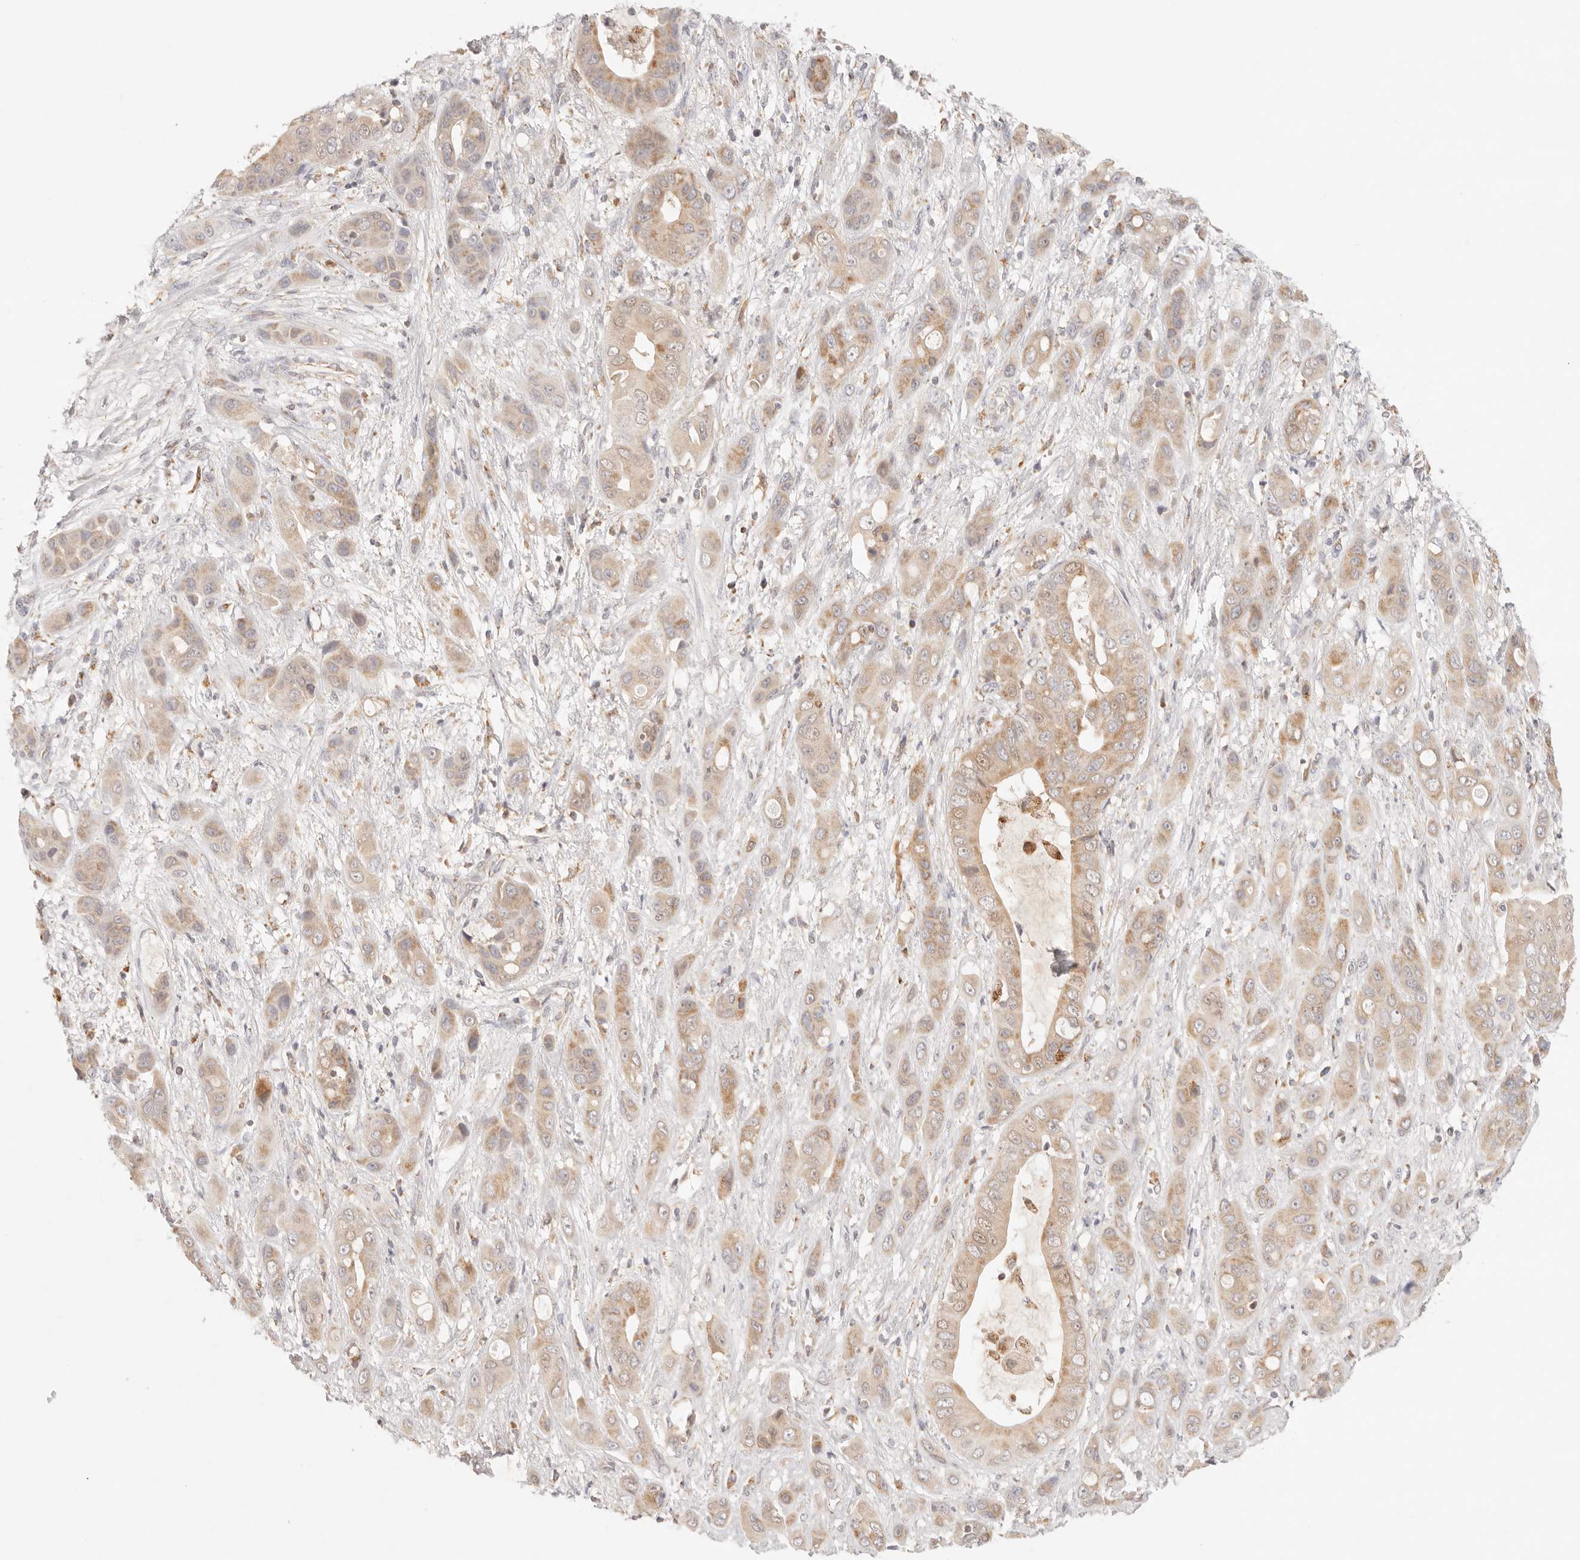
{"staining": {"intensity": "moderate", "quantity": ">75%", "location": "cytoplasmic/membranous"}, "tissue": "liver cancer", "cell_type": "Tumor cells", "image_type": "cancer", "snomed": [{"axis": "morphology", "description": "Cholangiocarcinoma"}, {"axis": "topography", "description": "Liver"}], "caption": "Tumor cells exhibit medium levels of moderate cytoplasmic/membranous staining in about >75% of cells in human liver cancer. Ihc stains the protein in brown and the nuclei are stained blue.", "gene": "COA6", "patient": {"sex": "female", "age": 52}}